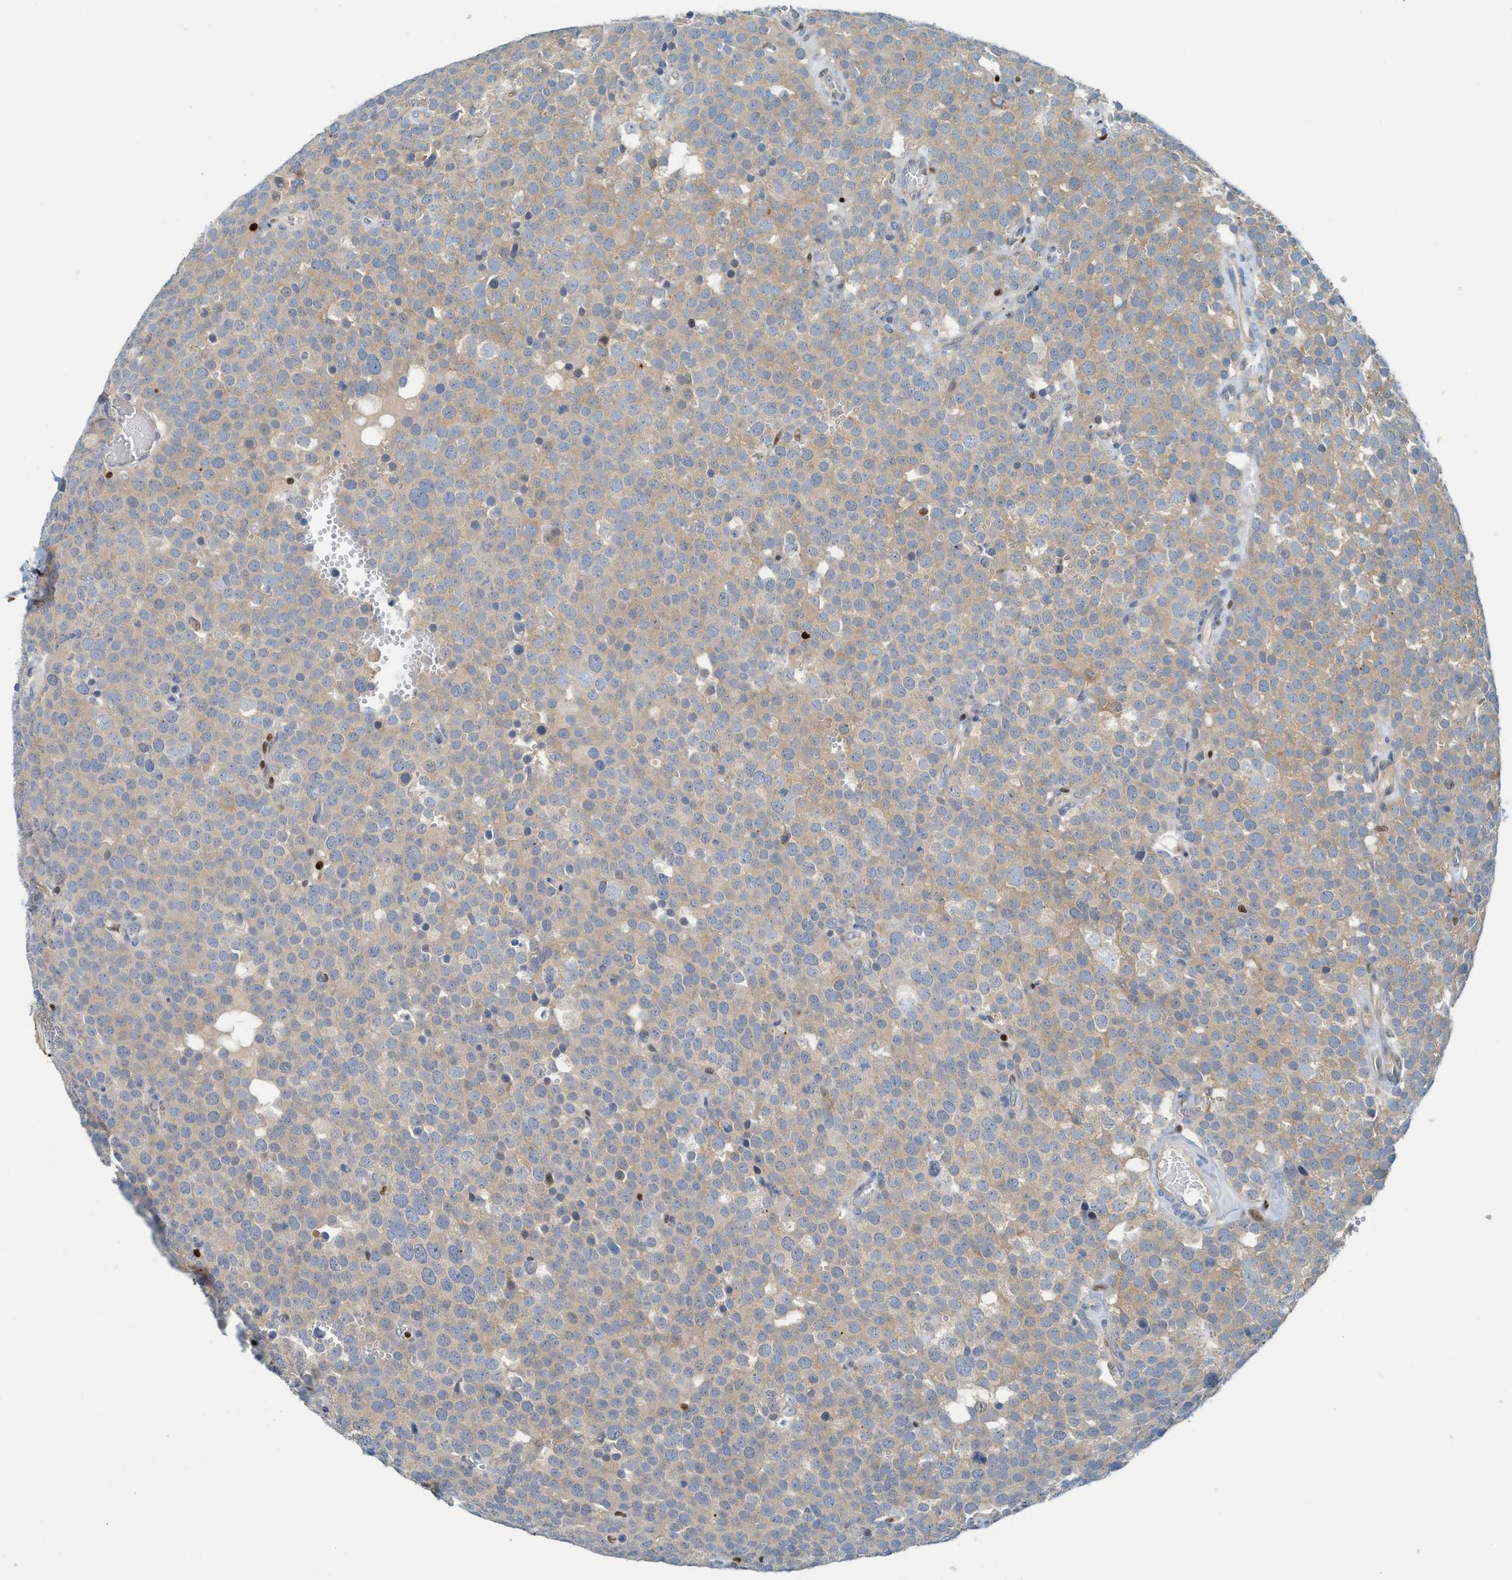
{"staining": {"intensity": "weak", "quantity": ">75%", "location": "cytoplasmic/membranous"}, "tissue": "testis cancer", "cell_type": "Tumor cells", "image_type": "cancer", "snomed": [{"axis": "morphology", "description": "Normal tissue, NOS"}, {"axis": "morphology", "description": "Seminoma, NOS"}, {"axis": "topography", "description": "Testis"}], "caption": "Seminoma (testis) stained for a protein displays weak cytoplasmic/membranous positivity in tumor cells.", "gene": "SH3D19", "patient": {"sex": "male", "age": 71}}